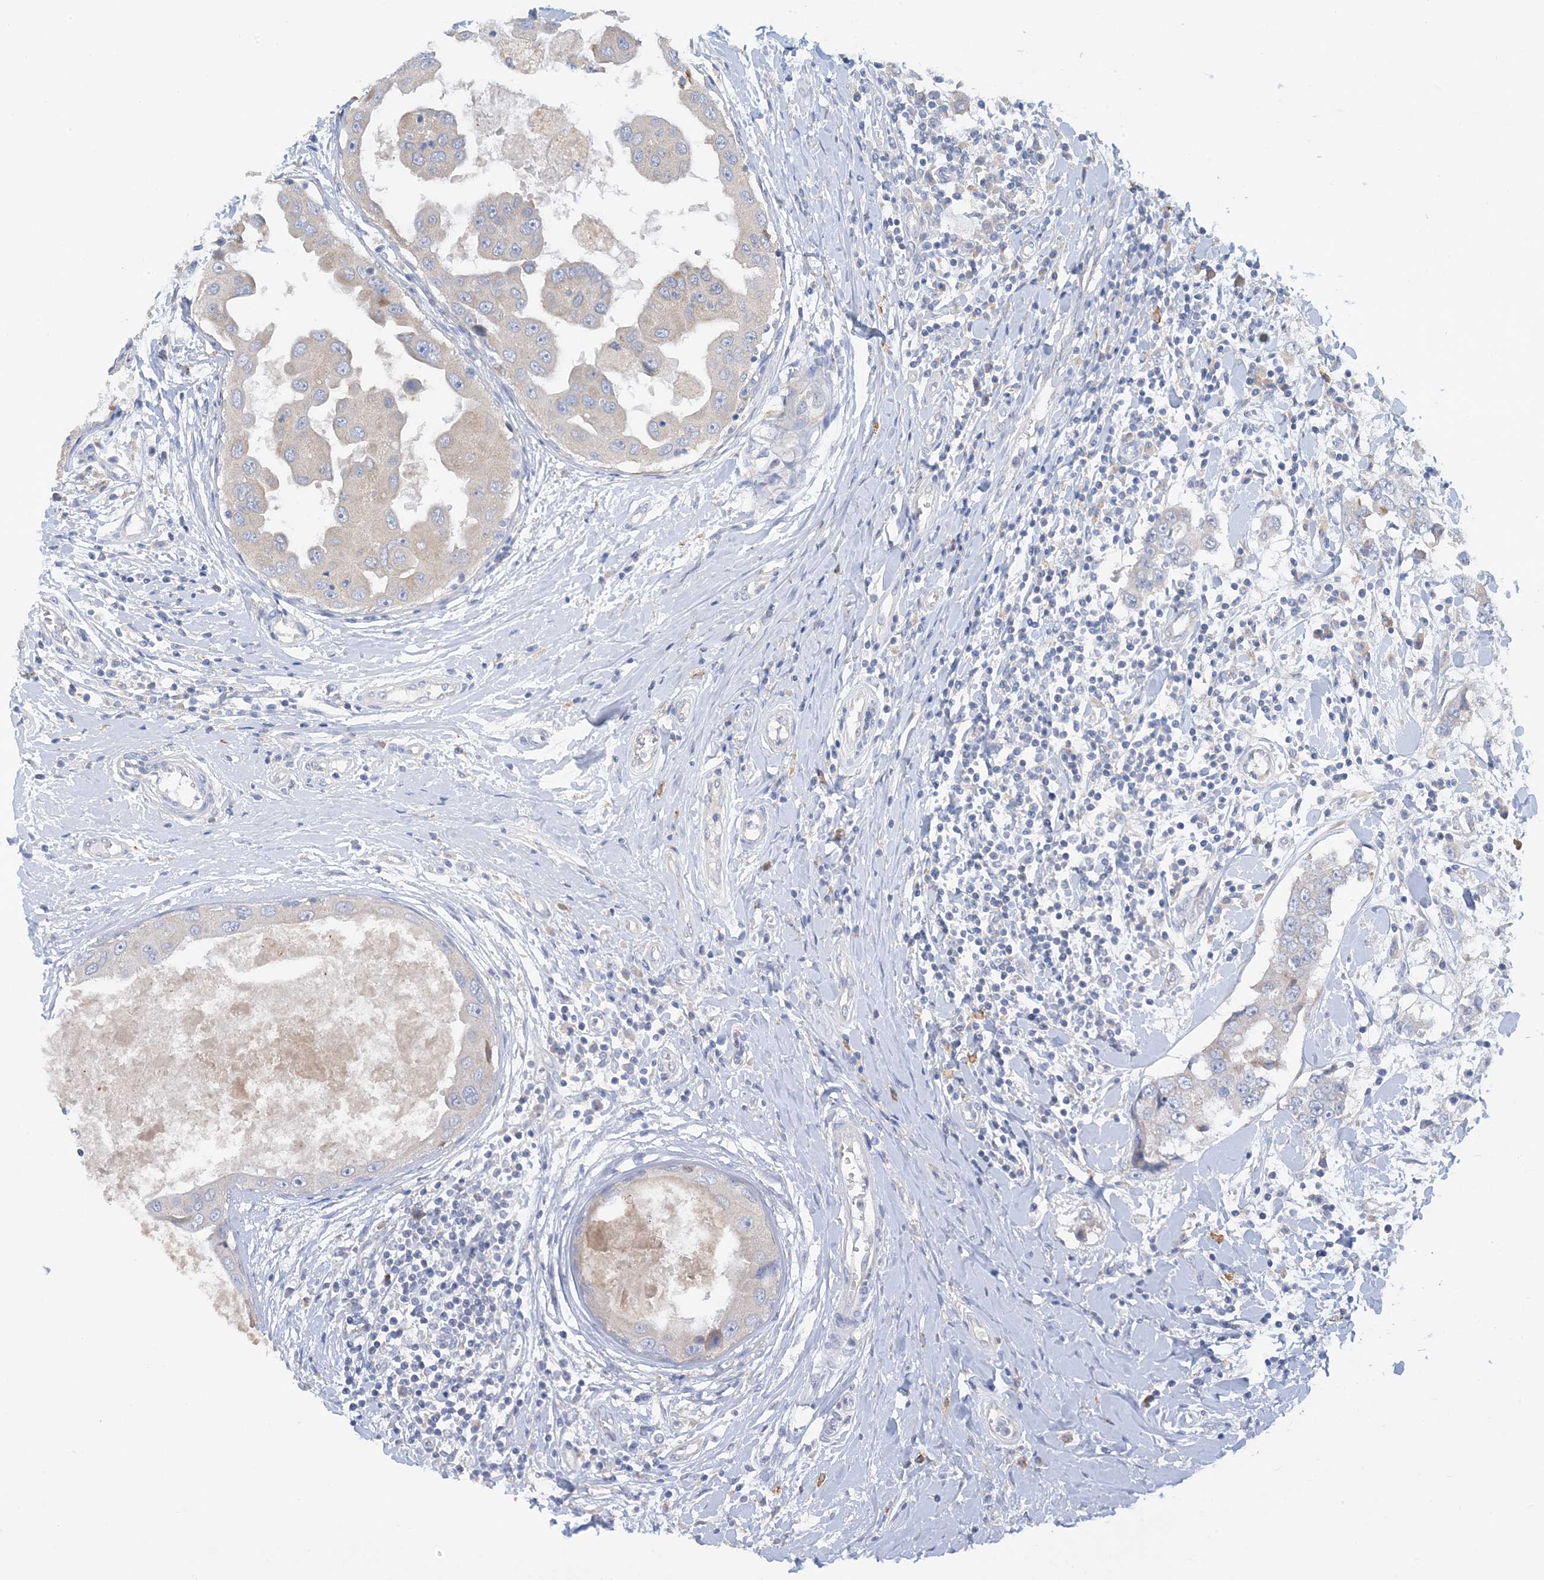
{"staining": {"intensity": "negative", "quantity": "none", "location": "none"}, "tissue": "breast cancer", "cell_type": "Tumor cells", "image_type": "cancer", "snomed": [{"axis": "morphology", "description": "Duct carcinoma"}, {"axis": "topography", "description": "Breast"}], "caption": "High magnification brightfield microscopy of intraductal carcinoma (breast) stained with DAB (3,3'-diaminobenzidine) (brown) and counterstained with hematoxylin (blue): tumor cells show no significant staining.", "gene": "ZCCHC18", "patient": {"sex": "female", "age": 27}}